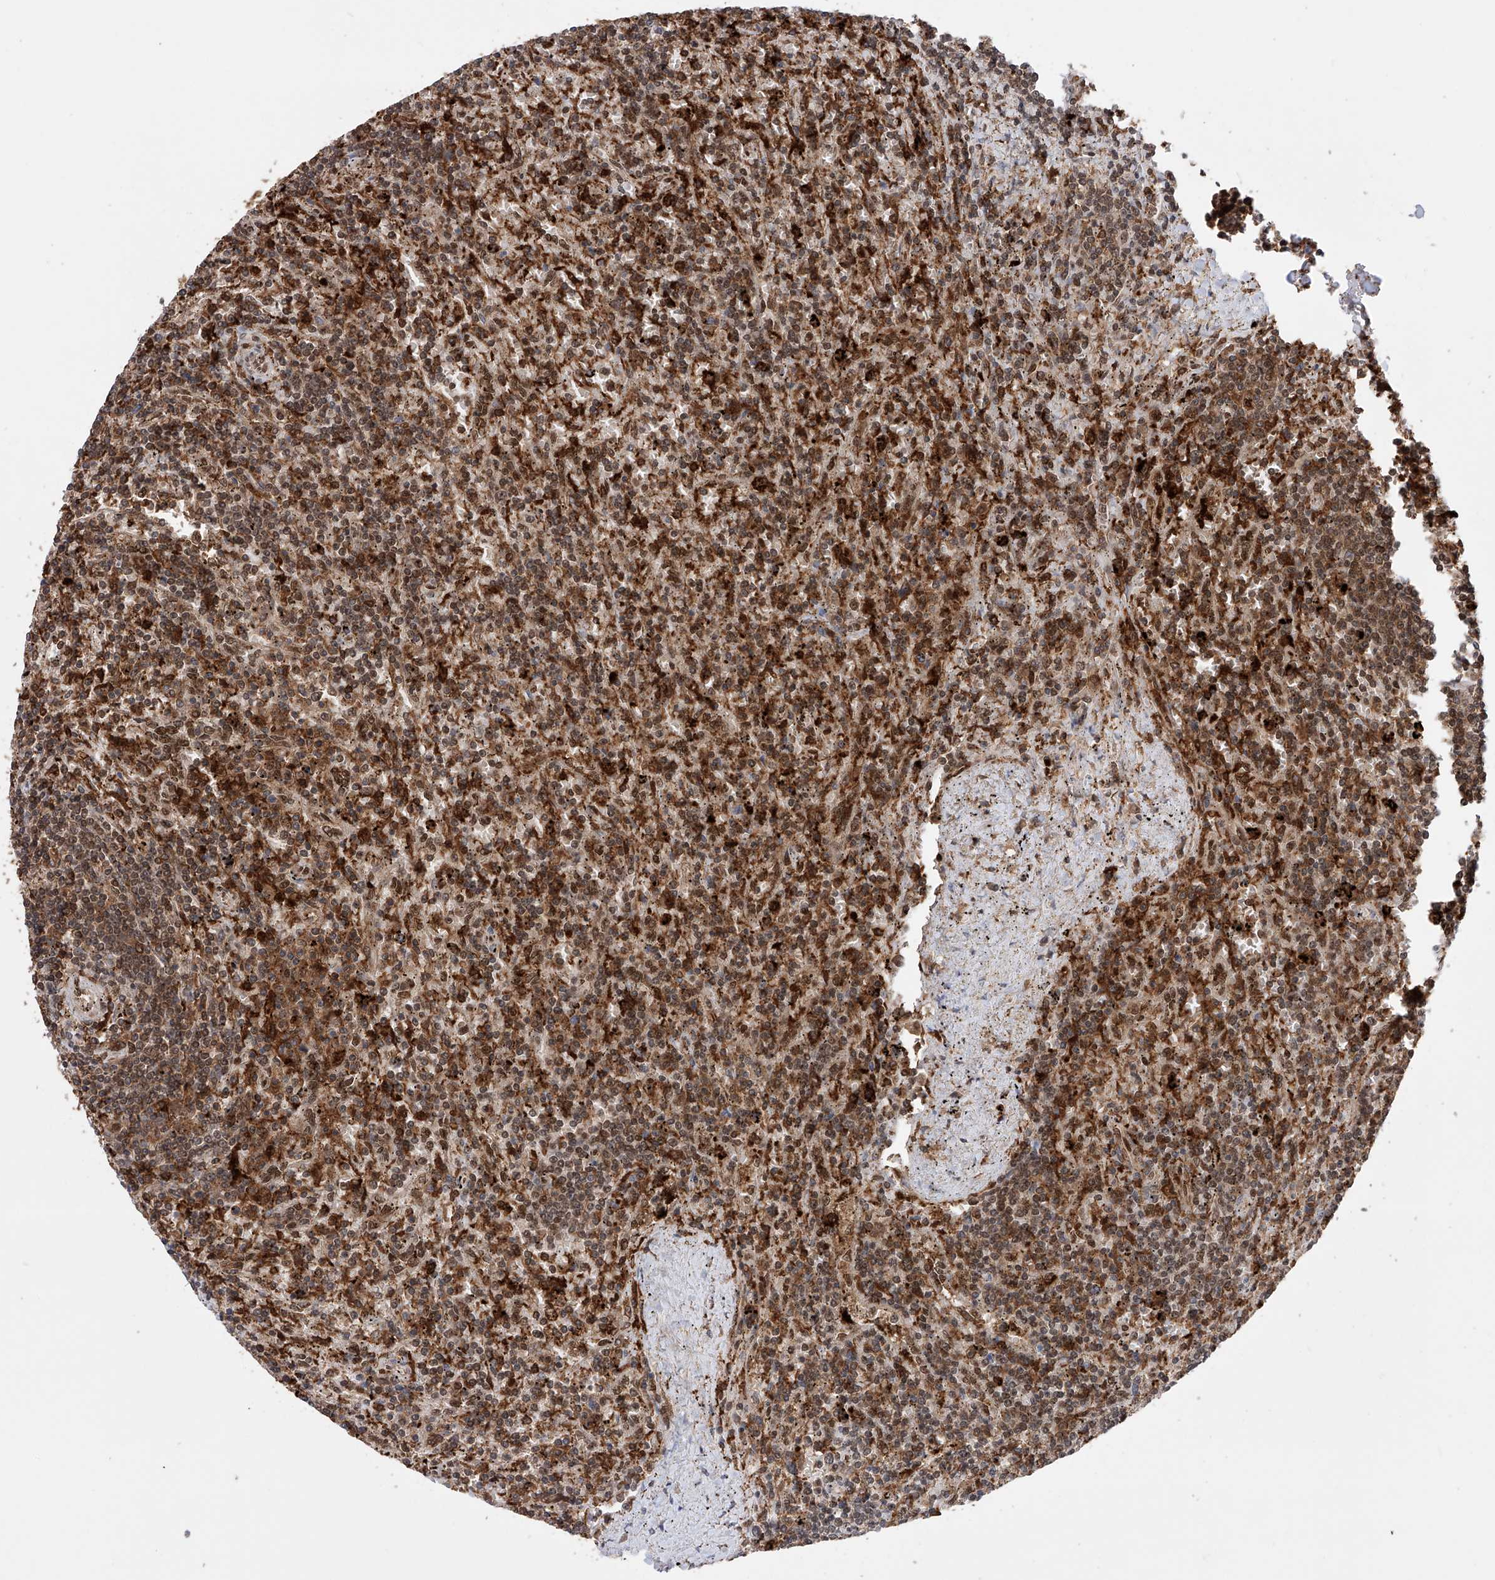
{"staining": {"intensity": "moderate", "quantity": ">75%", "location": "cytoplasmic/membranous"}, "tissue": "lymphoma", "cell_type": "Tumor cells", "image_type": "cancer", "snomed": [{"axis": "morphology", "description": "Malignant lymphoma, non-Hodgkin's type, Low grade"}, {"axis": "topography", "description": "Spleen"}], "caption": "Human lymphoma stained for a protein (brown) exhibits moderate cytoplasmic/membranous positive positivity in approximately >75% of tumor cells.", "gene": "ZNF280D", "patient": {"sex": "male", "age": 76}}